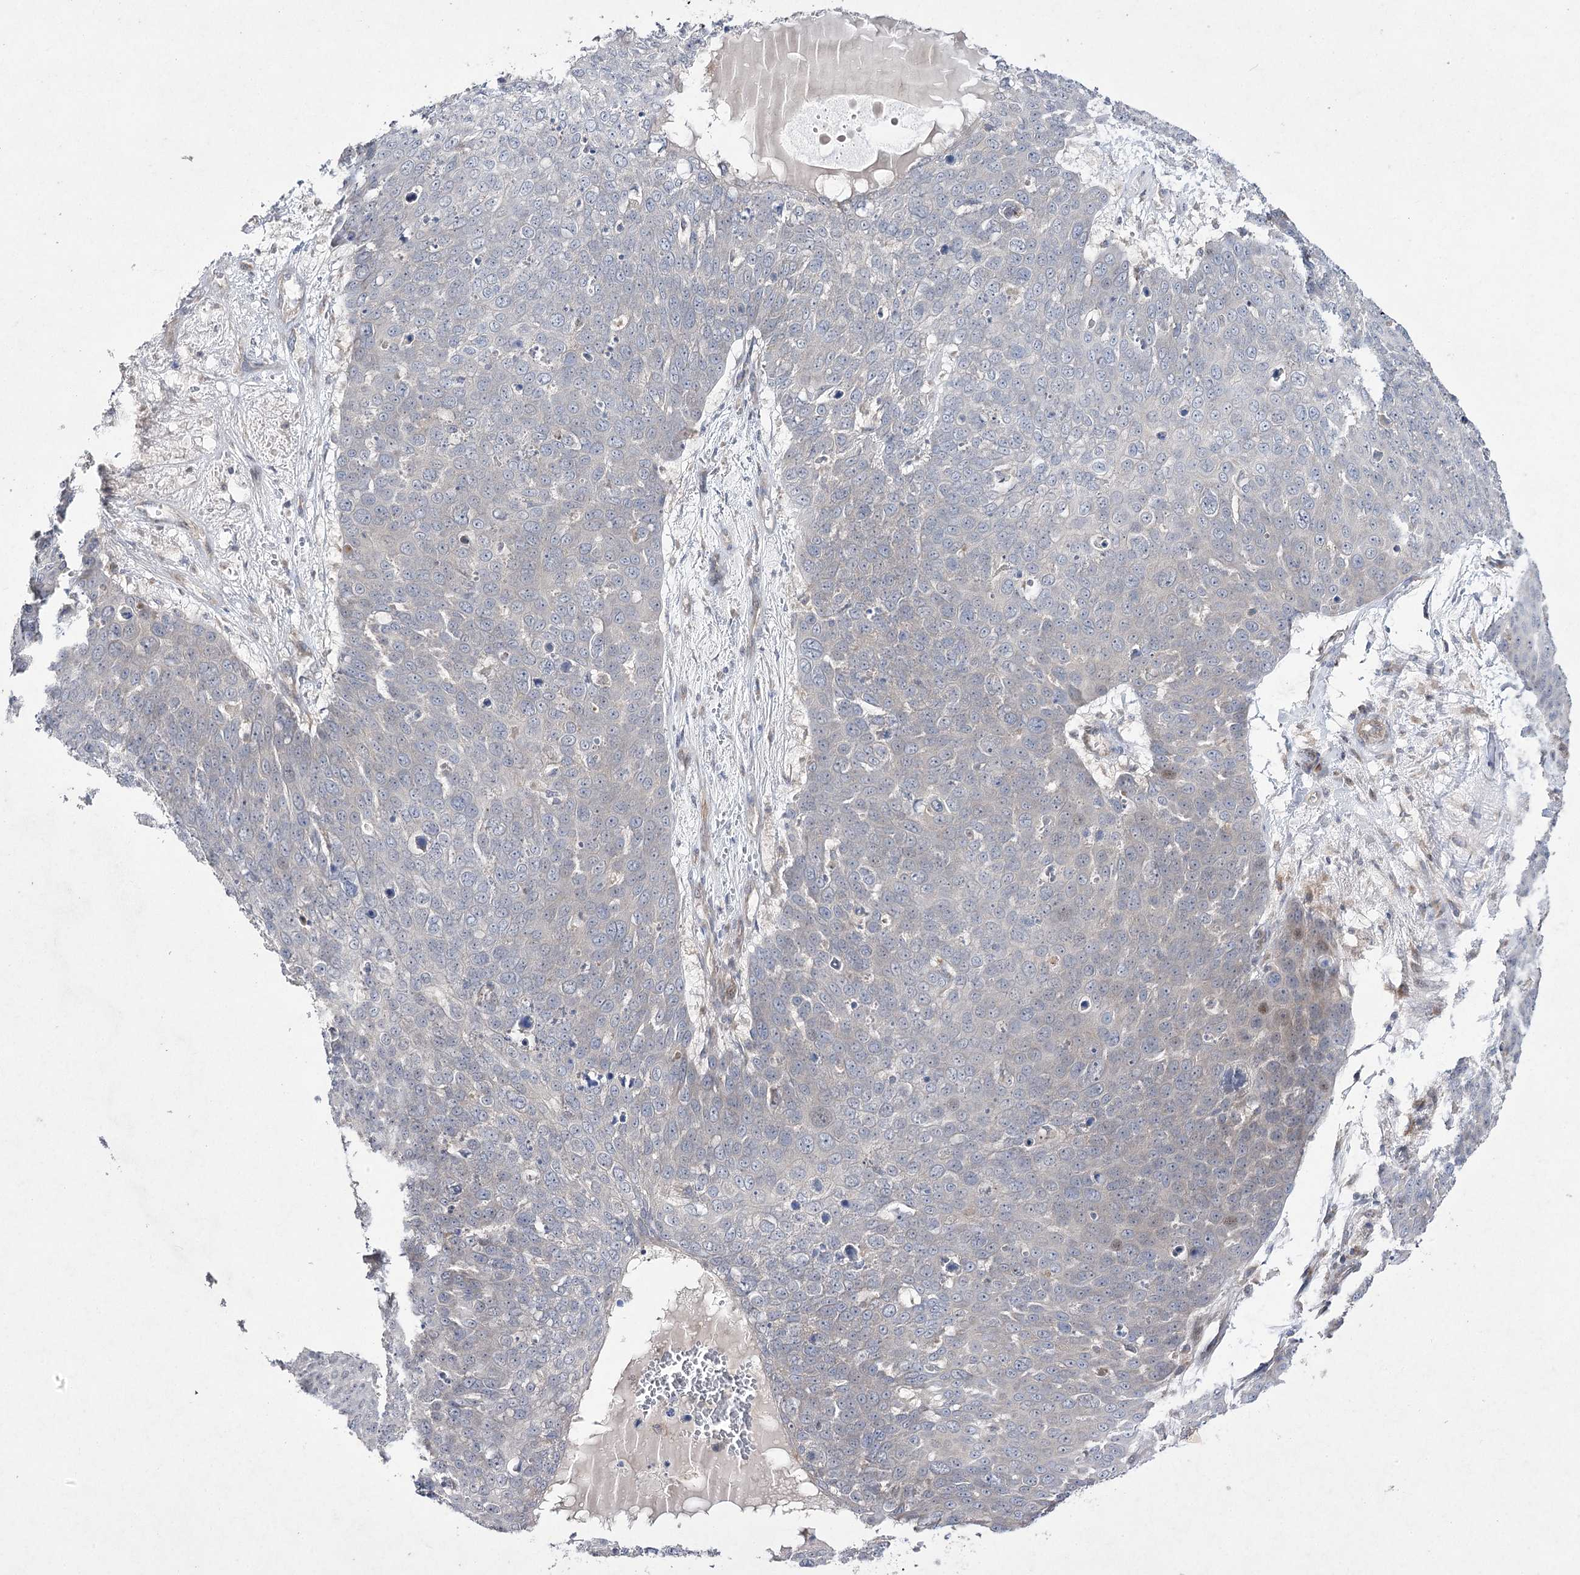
{"staining": {"intensity": "negative", "quantity": "none", "location": "none"}, "tissue": "skin cancer", "cell_type": "Tumor cells", "image_type": "cancer", "snomed": [{"axis": "morphology", "description": "Squamous cell carcinoma, NOS"}, {"axis": "topography", "description": "Skin"}], "caption": "This is an IHC photomicrograph of skin cancer (squamous cell carcinoma). There is no staining in tumor cells.", "gene": "FANCL", "patient": {"sex": "male", "age": 71}}